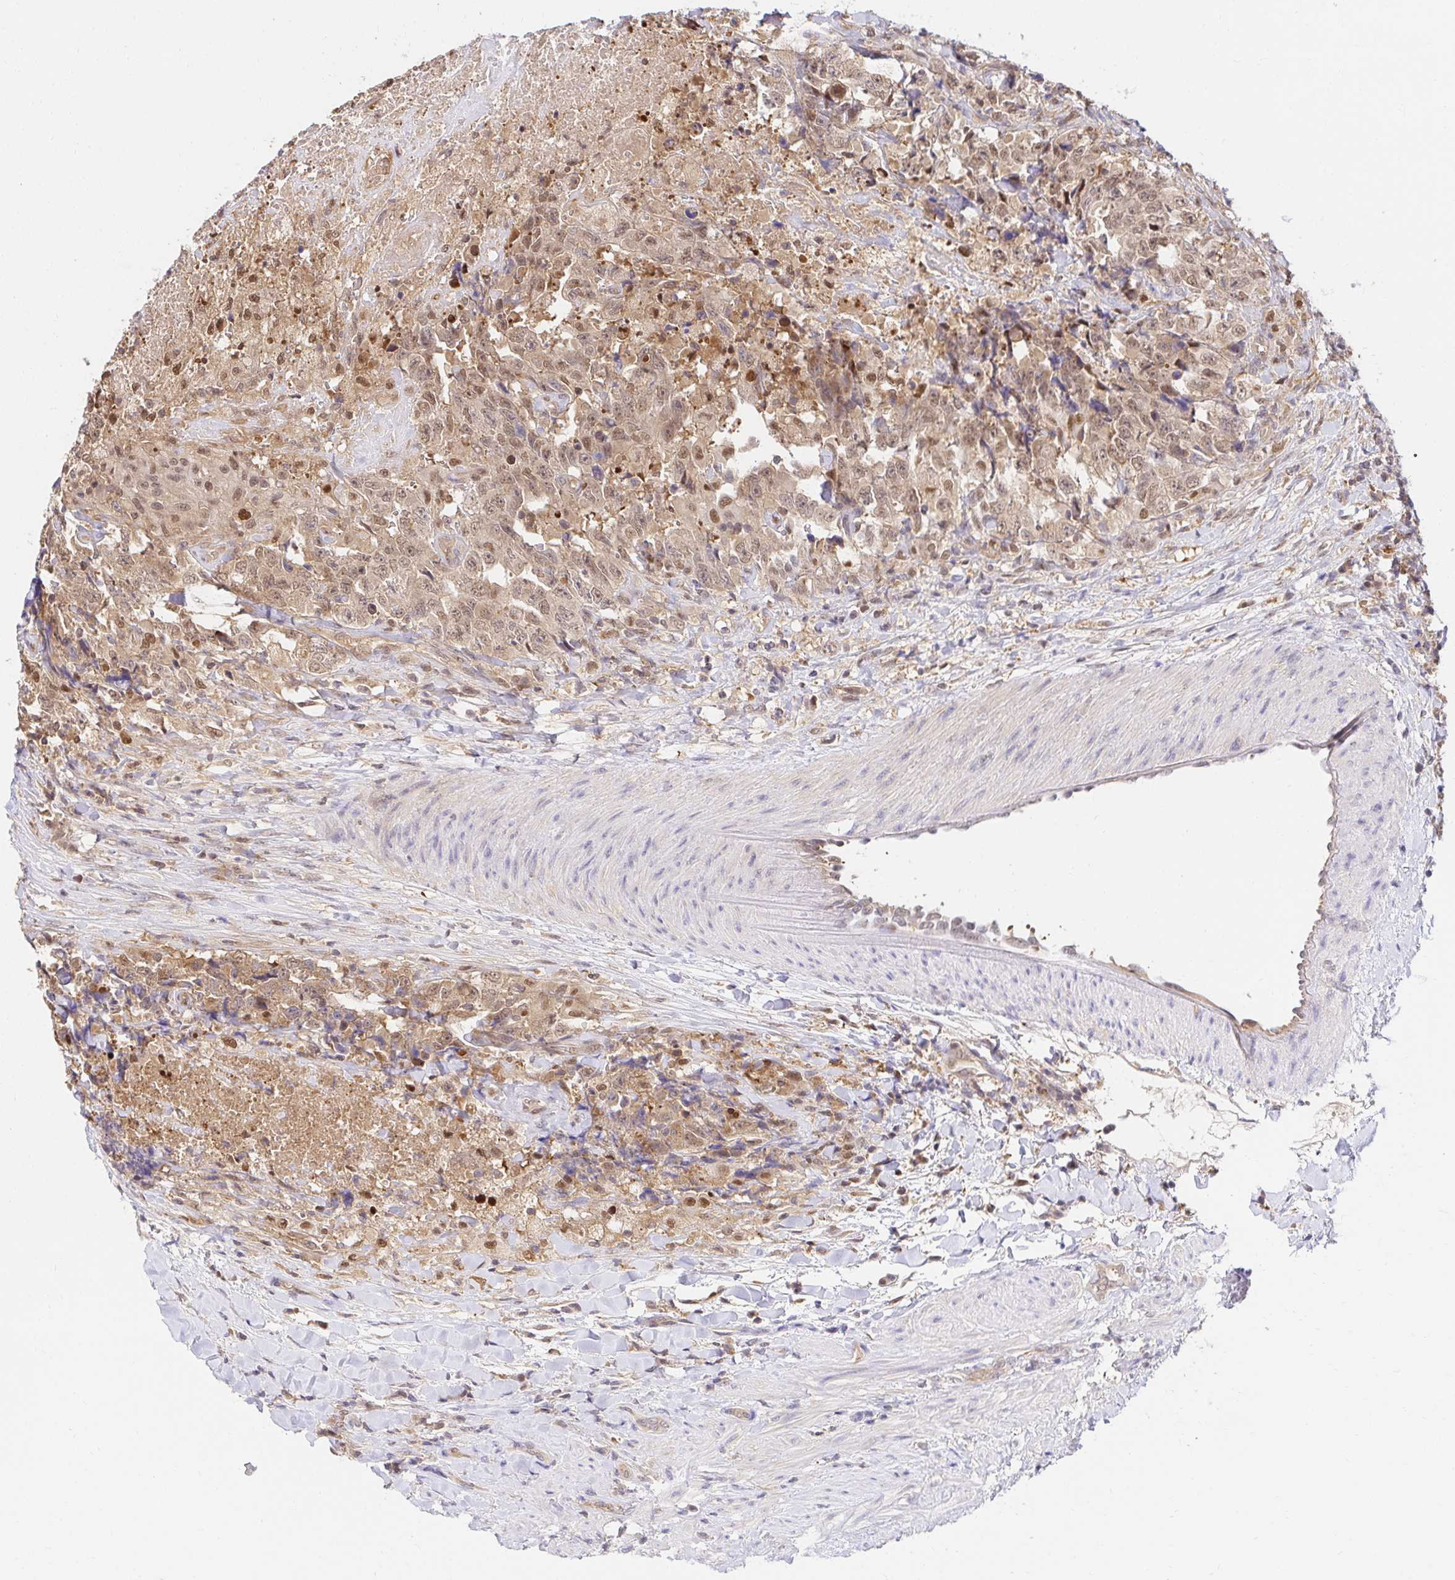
{"staining": {"intensity": "moderate", "quantity": "25%-75%", "location": "cytoplasmic/membranous,nuclear"}, "tissue": "testis cancer", "cell_type": "Tumor cells", "image_type": "cancer", "snomed": [{"axis": "morphology", "description": "Carcinoma, Embryonal, NOS"}, {"axis": "topography", "description": "Testis"}], "caption": "A brown stain labels moderate cytoplasmic/membranous and nuclear staining of a protein in human testis embryonal carcinoma tumor cells.", "gene": "PSMA4", "patient": {"sex": "male", "age": 24}}